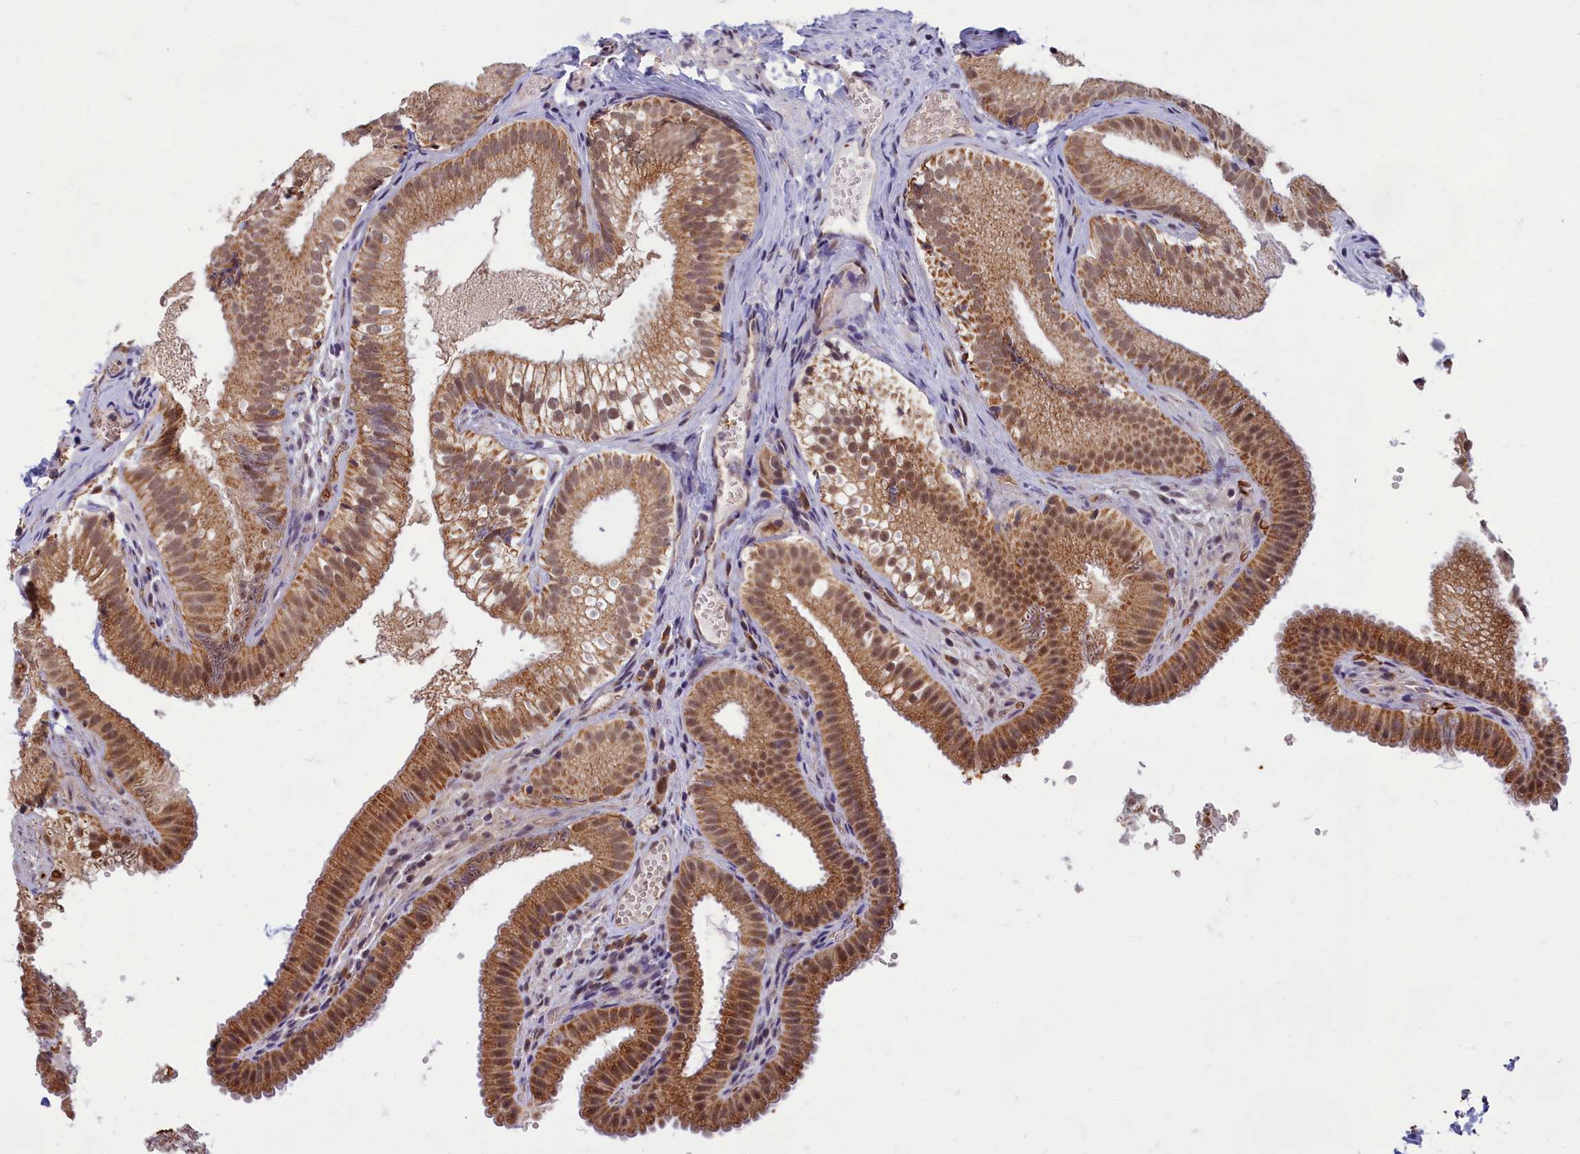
{"staining": {"intensity": "moderate", "quantity": ">75%", "location": "cytoplasmic/membranous,nuclear"}, "tissue": "gallbladder", "cell_type": "Glandular cells", "image_type": "normal", "snomed": [{"axis": "morphology", "description": "Normal tissue, NOS"}, {"axis": "topography", "description": "Gallbladder"}], "caption": "Protein staining of benign gallbladder demonstrates moderate cytoplasmic/membranous,nuclear positivity in approximately >75% of glandular cells.", "gene": "EARS2", "patient": {"sex": "female", "age": 30}}